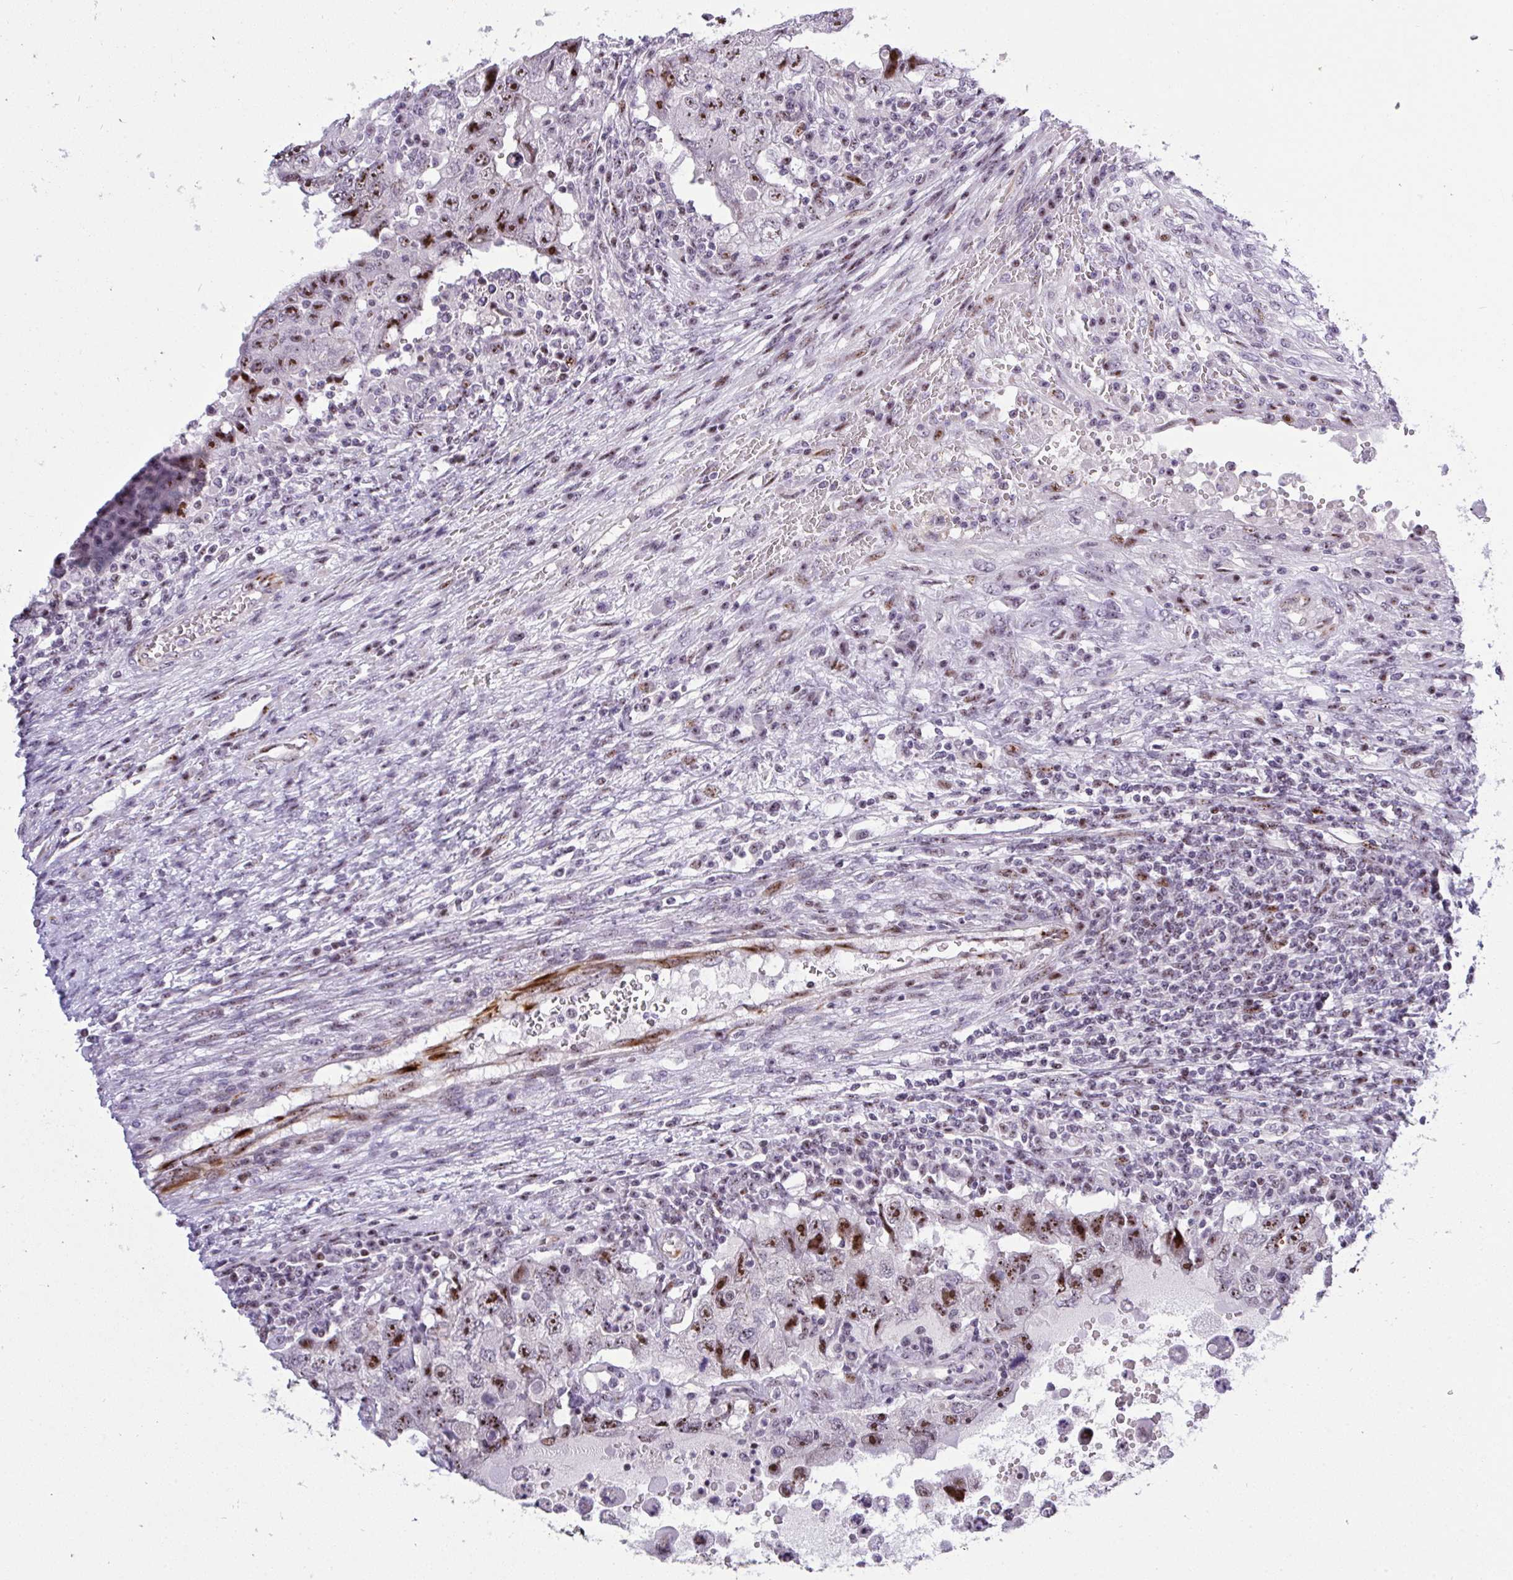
{"staining": {"intensity": "strong", "quantity": ">75%", "location": "nuclear"}, "tissue": "testis cancer", "cell_type": "Tumor cells", "image_type": "cancer", "snomed": [{"axis": "morphology", "description": "Carcinoma, Embryonal, NOS"}, {"axis": "topography", "description": "Testis"}], "caption": "Immunohistochemistry staining of testis embryonal carcinoma, which shows high levels of strong nuclear positivity in about >75% of tumor cells indicating strong nuclear protein expression. The staining was performed using DAB (3,3'-diaminobenzidine) (brown) for protein detection and nuclei were counterstained in hematoxylin (blue).", "gene": "PLPPR3", "patient": {"sex": "male", "age": 26}}